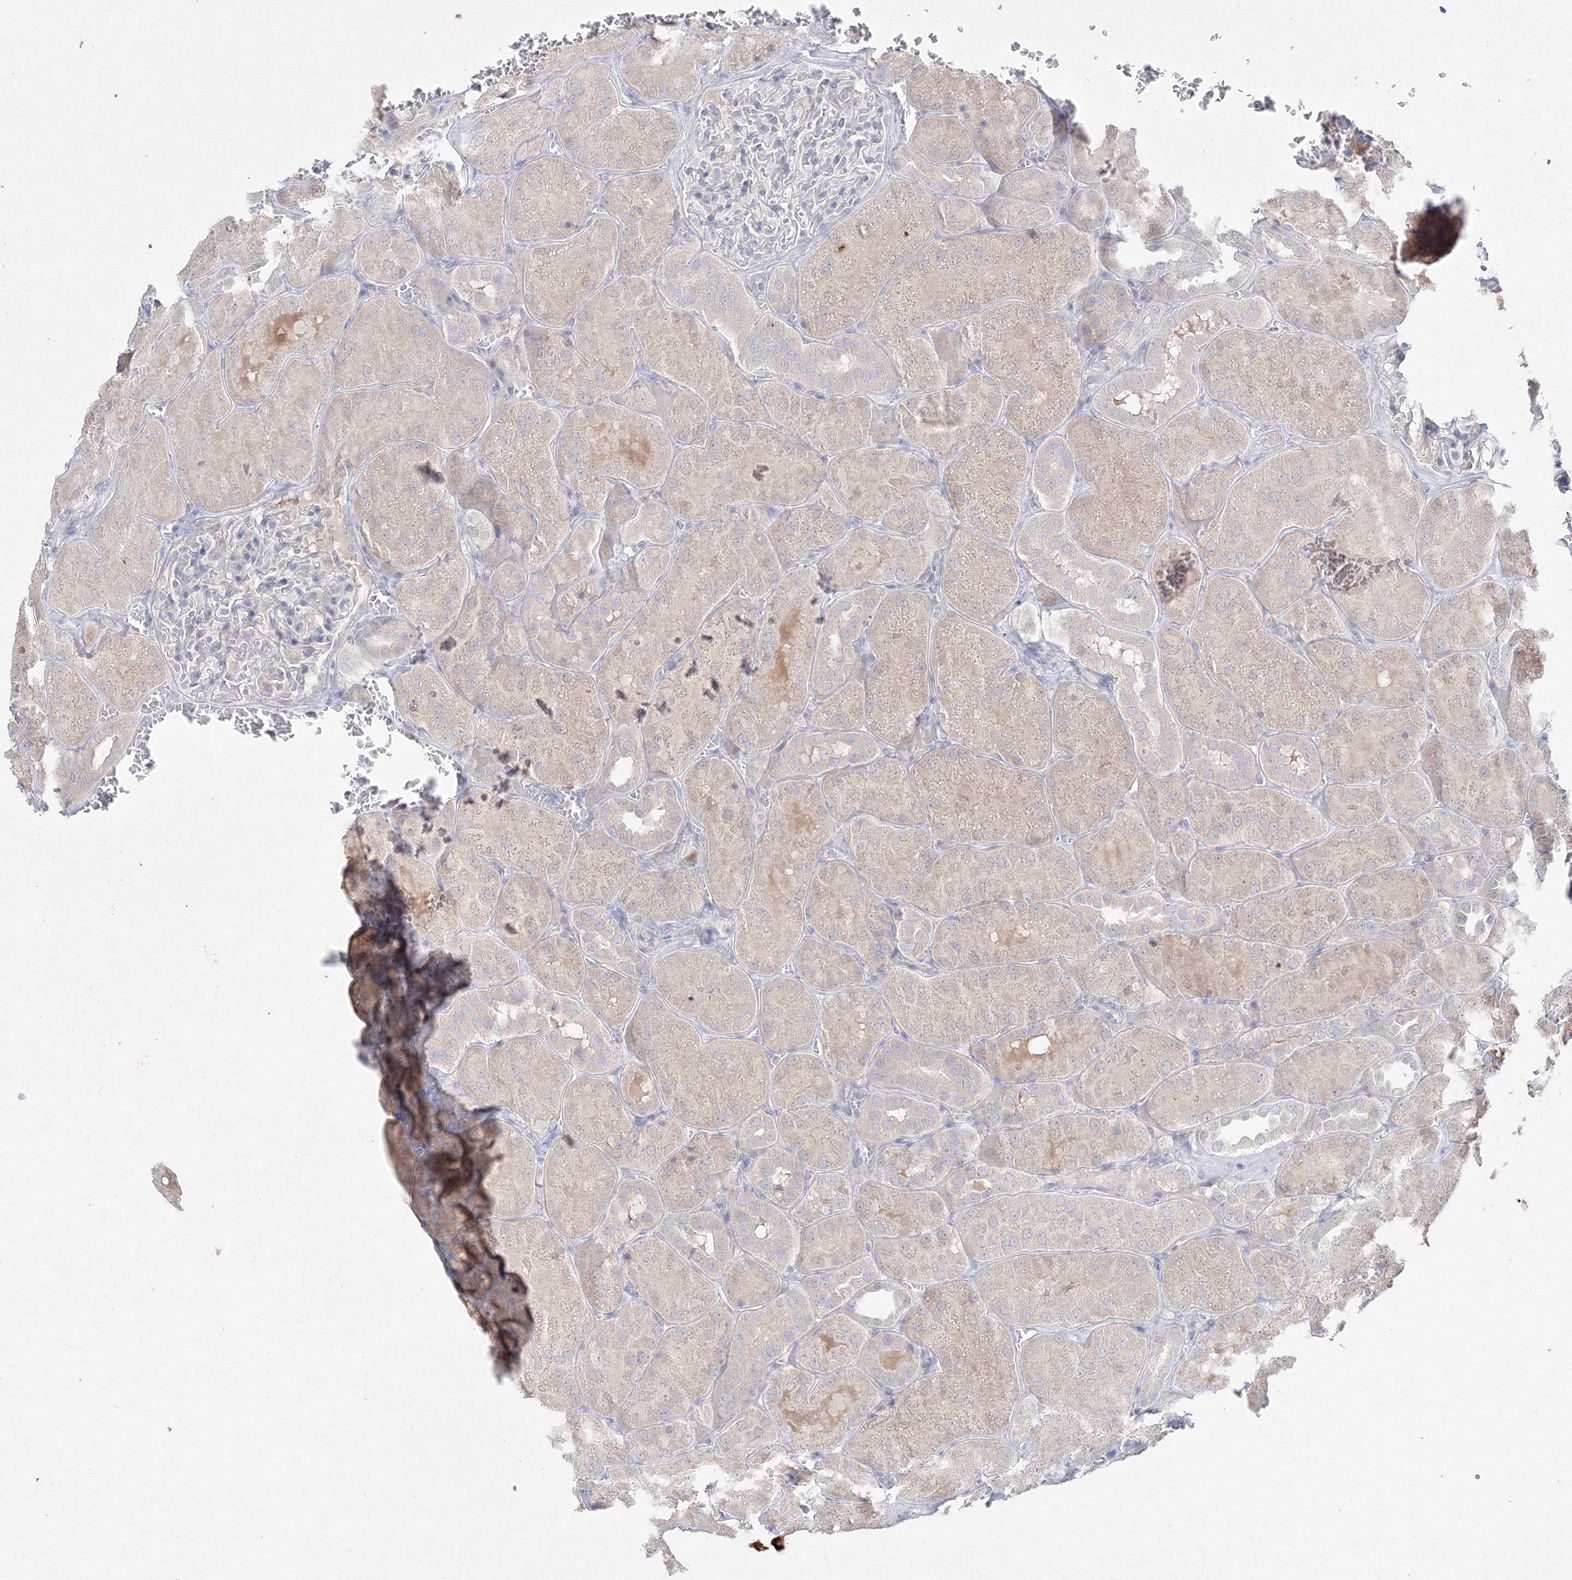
{"staining": {"intensity": "negative", "quantity": "none", "location": "none"}, "tissue": "kidney", "cell_type": "Cells in glomeruli", "image_type": "normal", "snomed": [{"axis": "morphology", "description": "Normal tissue, NOS"}, {"axis": "topography", "description": "Kidney"}], "caption": "Immunohistochemical staining of normal human kidney displays no significant staining in cells in glomeruli.", "gene": "FBXL8", "patient": {"sex": "male", "age": 28}}